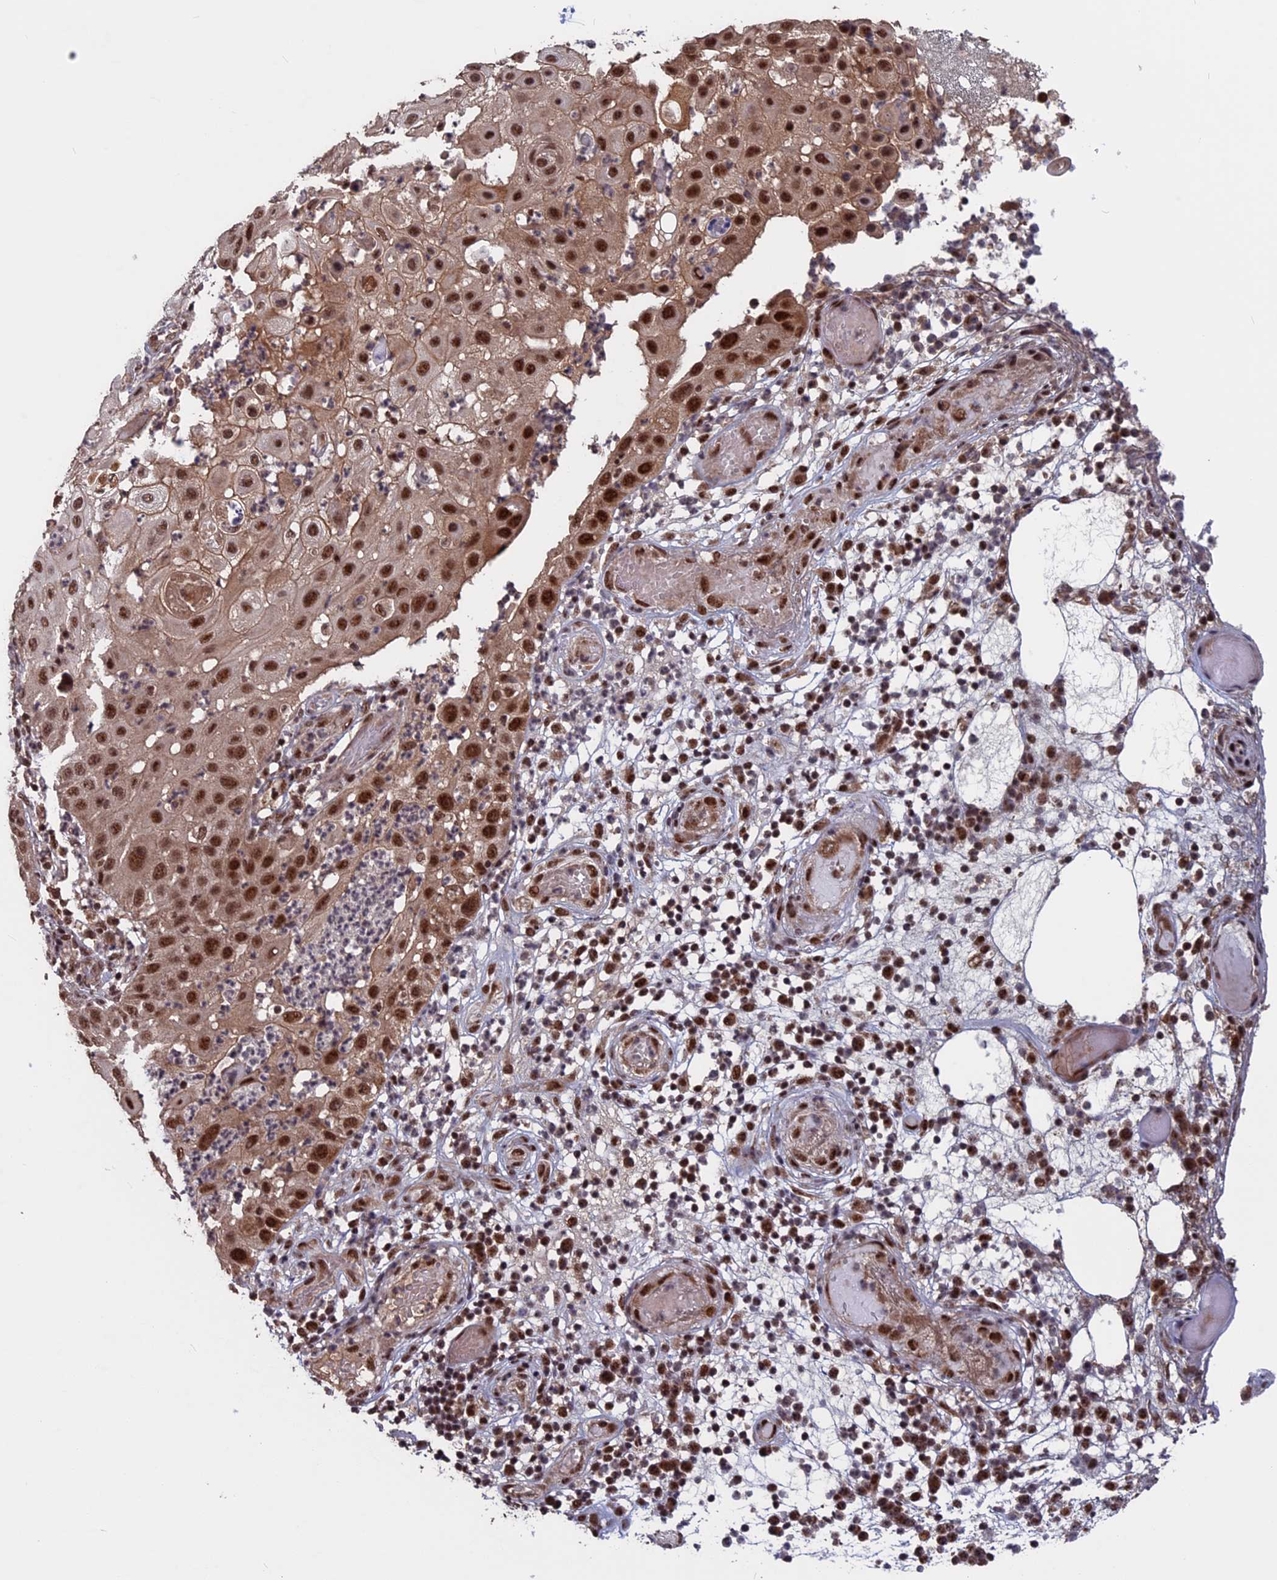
{"staining": {"intensity": "strong", "quantity": ">75%", "location": "nuclear"}, "tissue": "skin cancer", "cell_type": "Tumor cells", "image_type": "cancer", "snomed": [{"axis": "morphology", "description": "Squamous cell carcinoma, NOS"}, {"axis": "topography", "description": "Skin"}], "caption": "An image of skin cancer stained for a protein displays strong nuclear brown staining in tumor cells.", "gene": "CACTIN", "patient": {"sex": "female", "age": 44}}